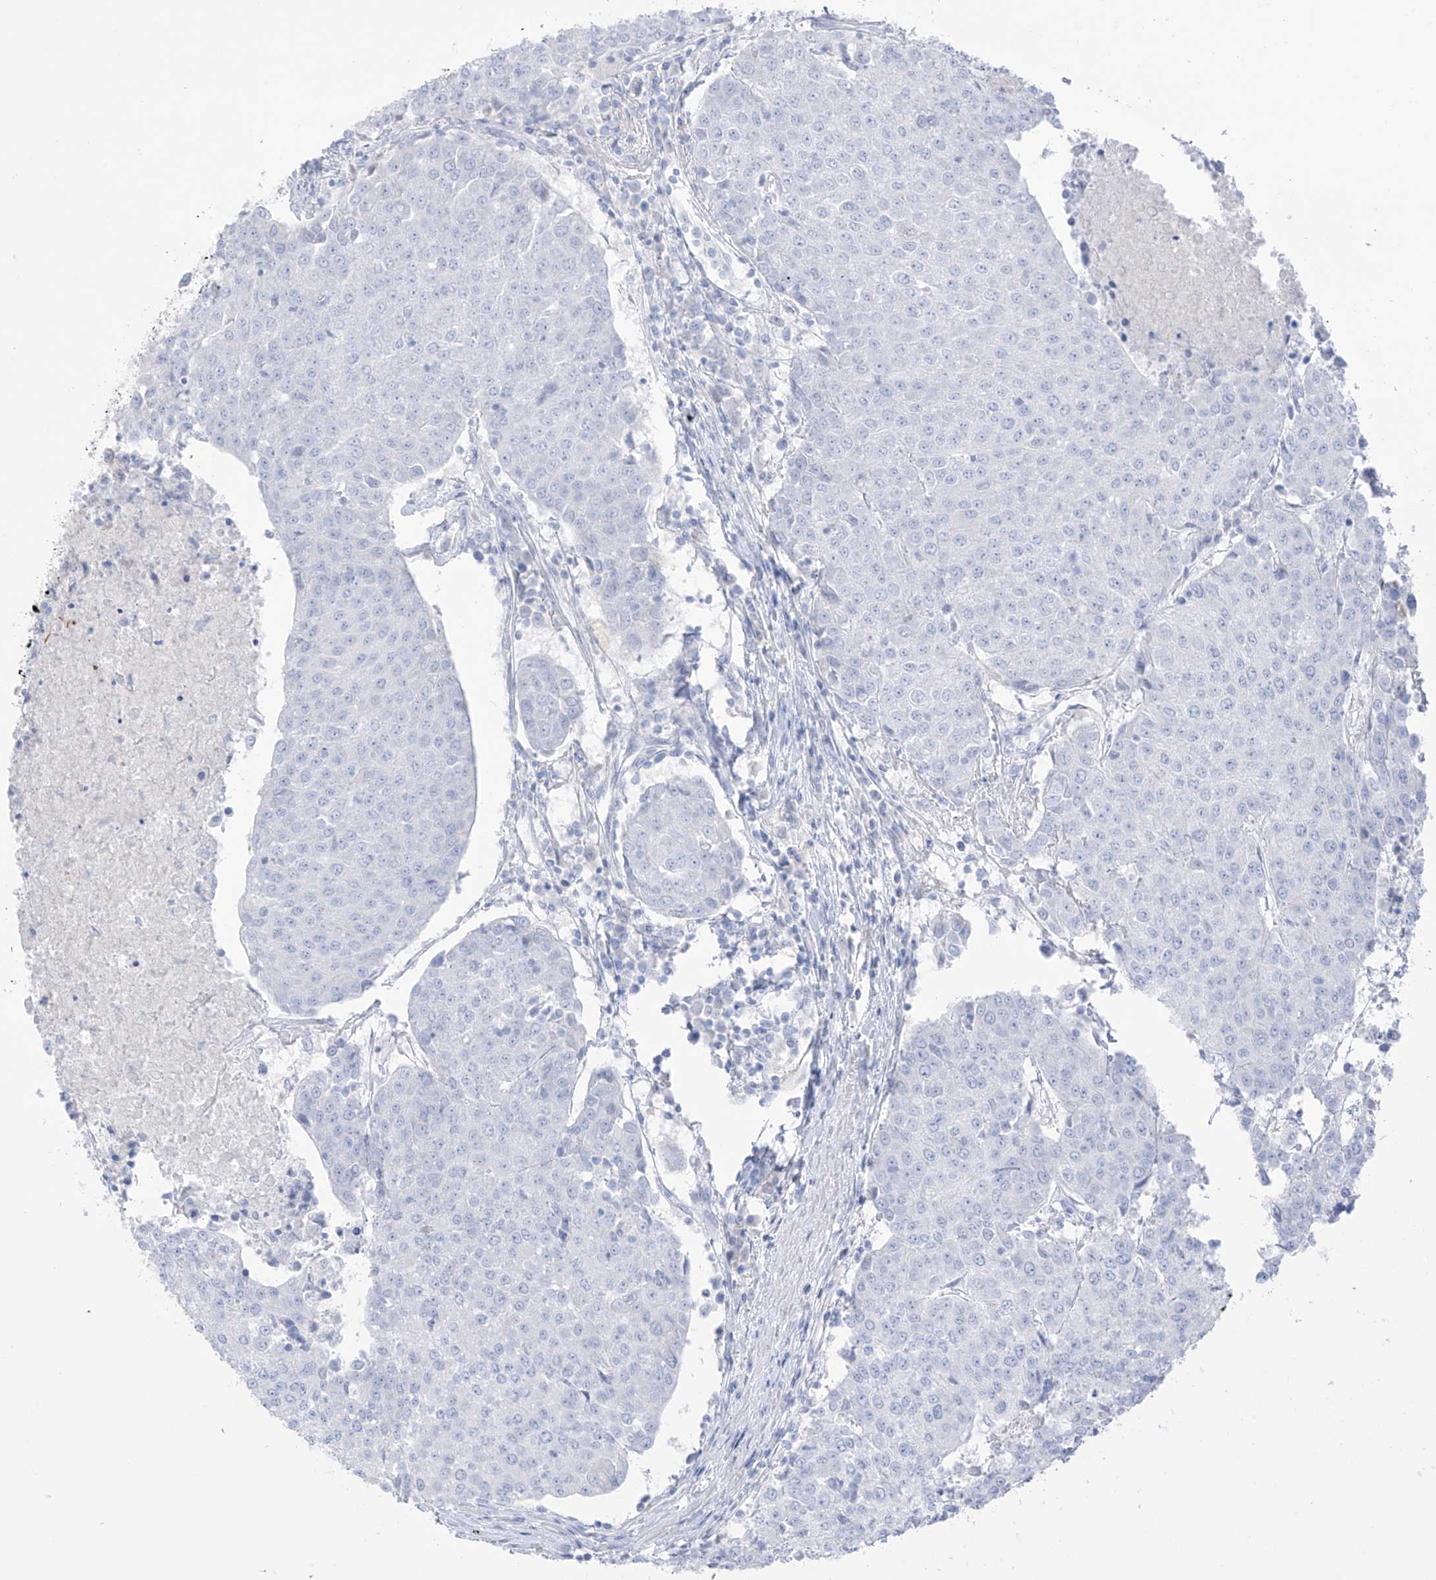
{"staining": {"intensity": "negative", "quantity": "none", "location": "none"}, "tissue": "urothelial cancer", "cell_type": "Tumor cells", "image_type": "cancer", "snomed": [{"axis": "morphology", "description": "Urothelial carcinoma, High grade"}, {"axis": "topography", "description": "Urinary bladder"}], "caption": "Urothelial carcinoma (high-grade) was stained to show a protein in brown. There is no significant expression in tumor cells.", "gene": "ASPRV1", "patient": {"sex": "female", "age": 85}}